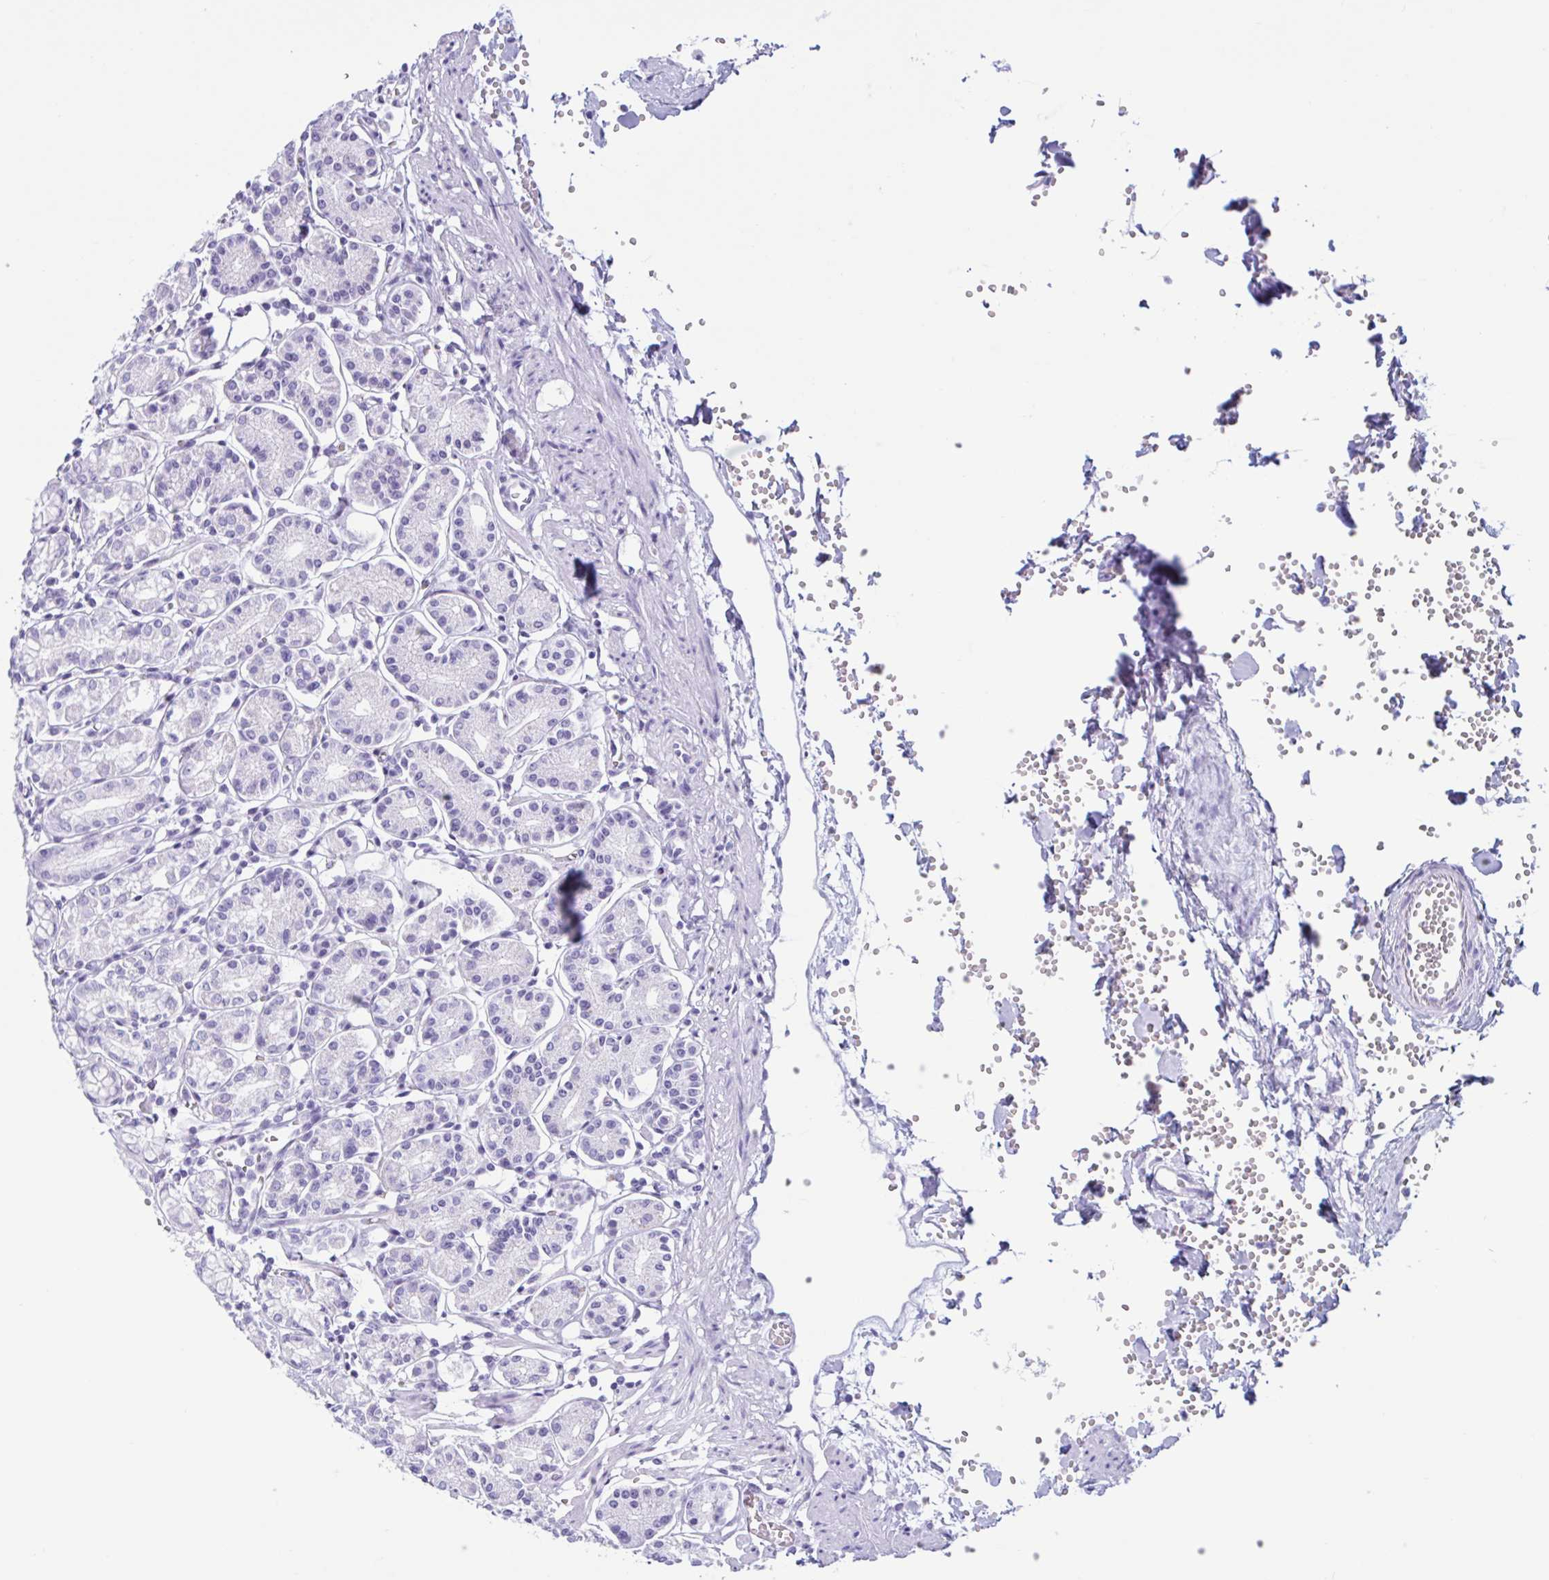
{"staining": {"intensity": "negative", "quantity": "none", "location": "none"}, "tissue": "stomach", "cell_type": "Glandular cells", "image_type": "normal", "snomed": [{"axis": "morphology", "description": "Normal tissue, NOS"}, {"axis": "topography", "description": "Stomach"}], "caption": "Human stomach stained for a protein using immunohistochemistry (IHC) displays no expression in glandular cells.", "gene": "MRGPRG", "patient": {"sex": "female", "age": 62}}